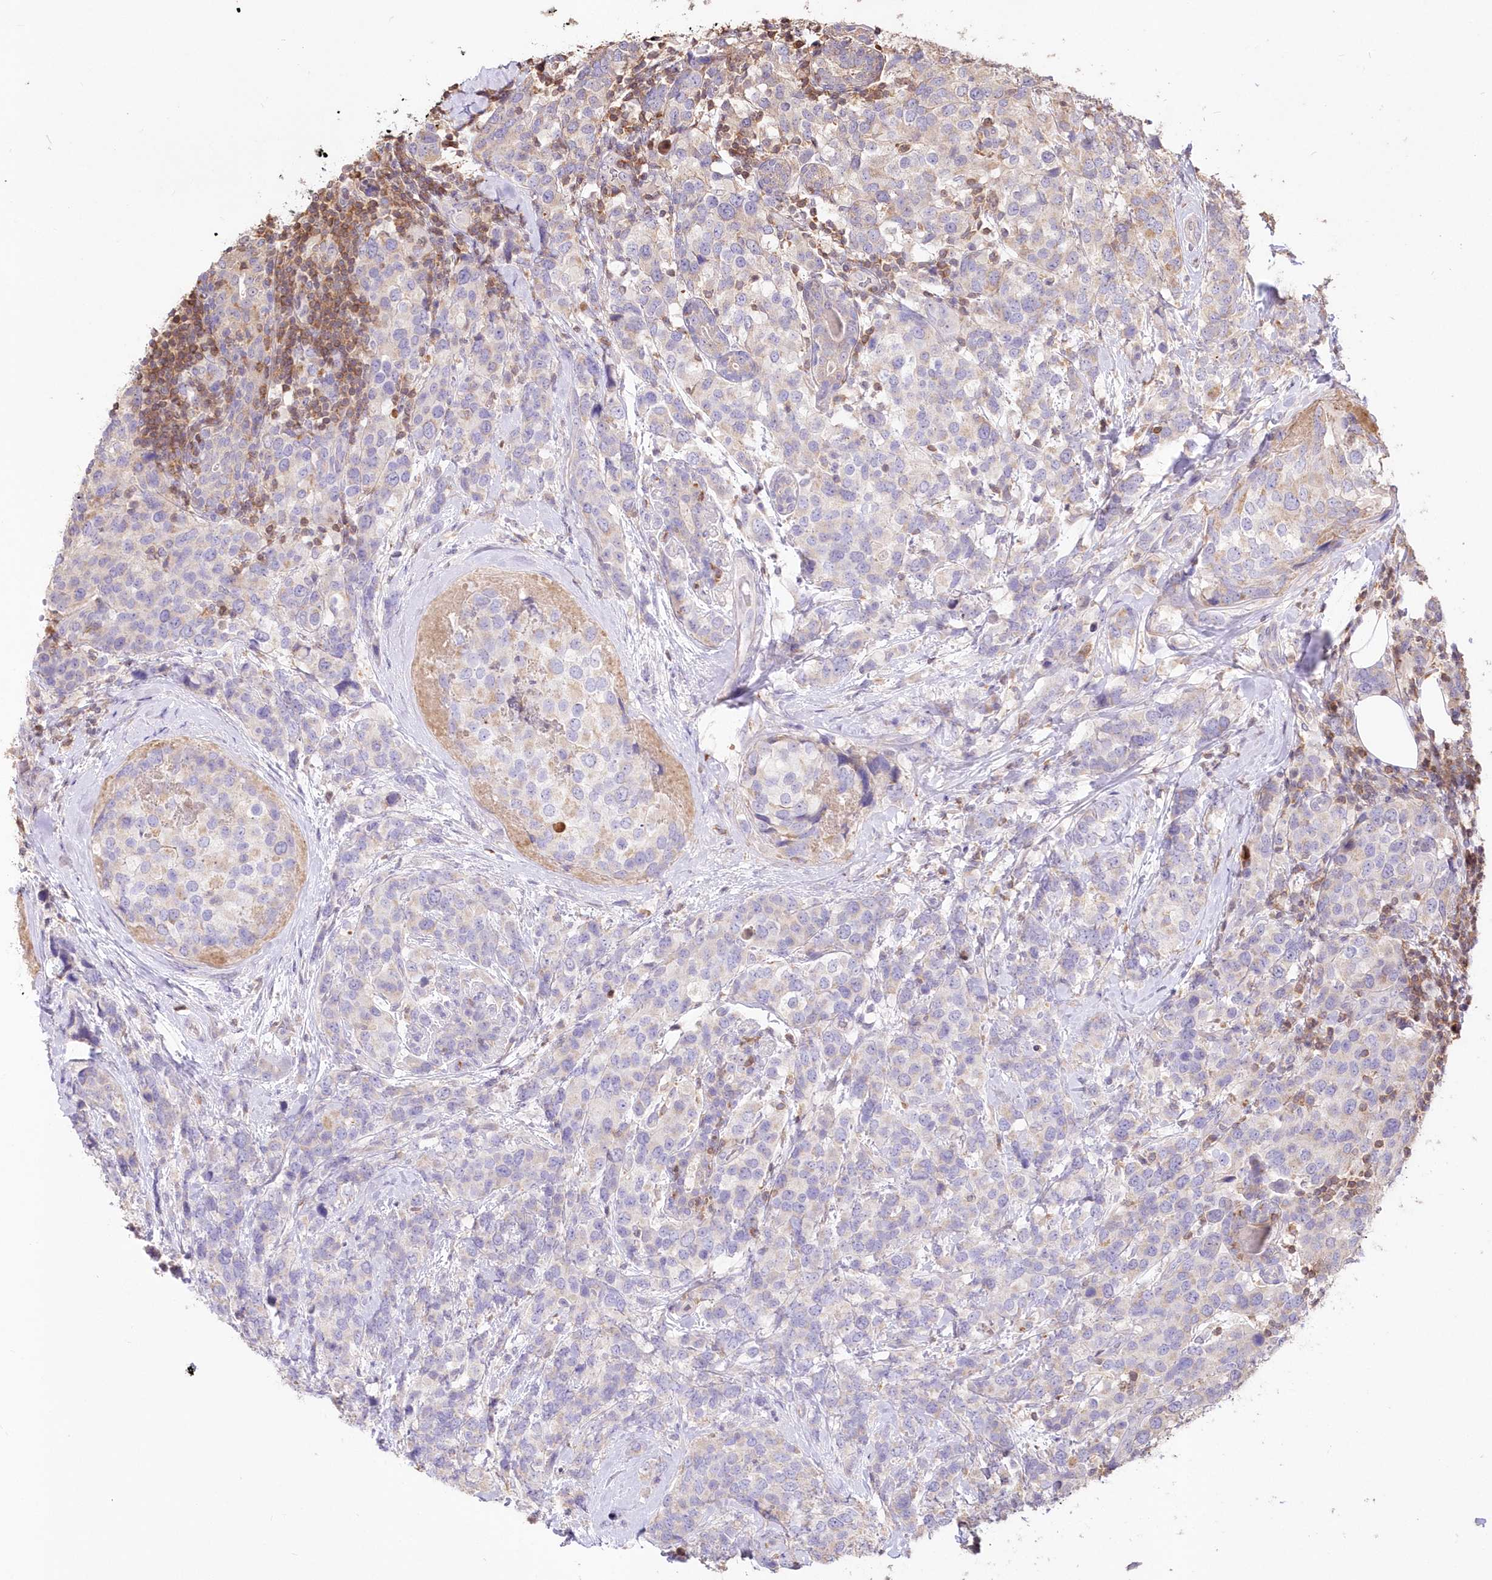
{"staining": {"intensity": "weak", "quantity": "<25%", "location": "cytoplasmic/membranous"}, "tissue": "breast cancer", "cell_type": "Tumor cells", "image_type": "cancer", "snomed": [{"axis": "morphology", "description": "Lobular carcinoma"}, {"axis": "topography", "description": "Breast"}], "caption": "Immunohistochemistry histopathology image of neoplastic tissue: human lobular carcinoma (breast) stained with DAB displays no significant protein staining in tumor cells.", "gene": "STK17B", "patient": {"sex": "female", "age": 59}}